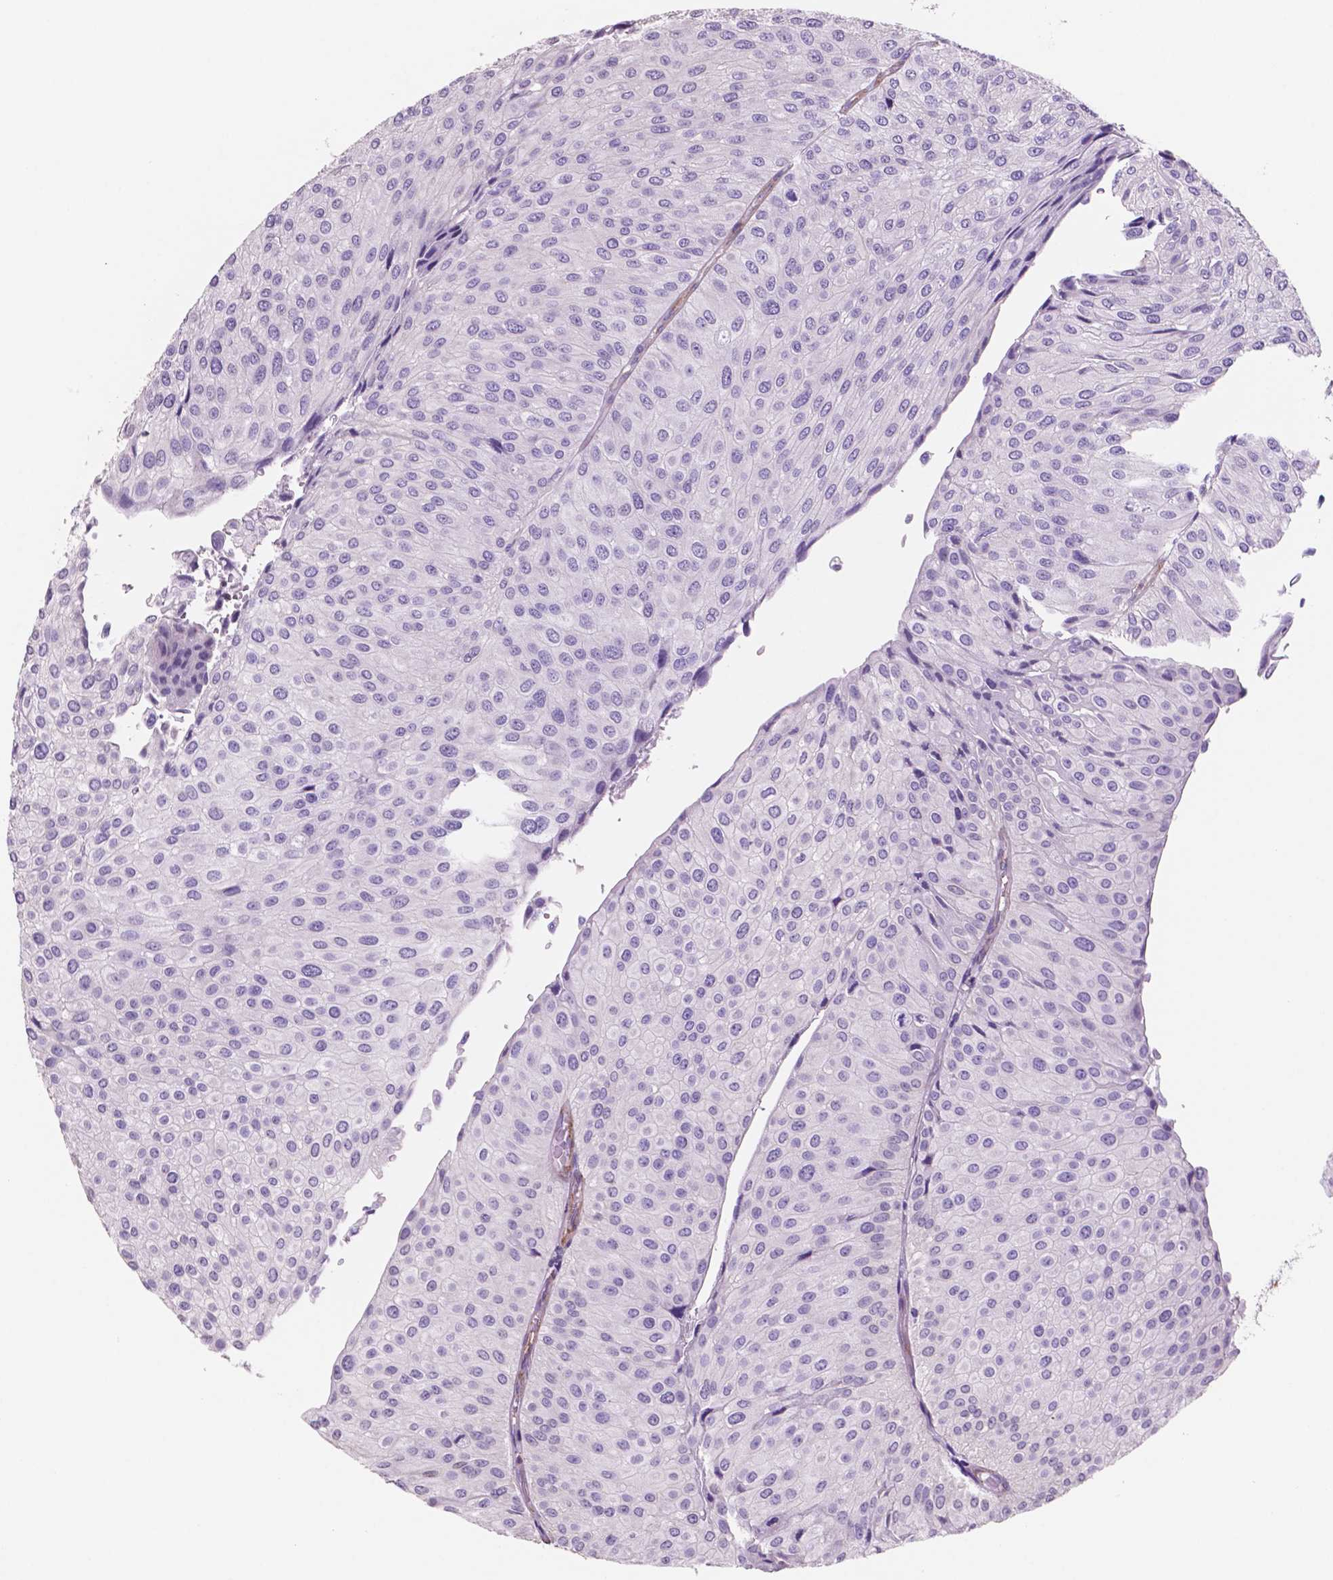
{"staining": {"intensity": "negative", "quantity": "none", "location": "none"}, "tissue": "urothelial cancer", "cell_type": "Tumor cells", "image_type": "cancer", "snomed": [{"axis": "morphology", "description": "Urothelial carcinoma, NOS"}, {"axis": "topography", "description": "Urinary bladder"}], "caption": "An image of human urothelial cancer is negative for staining in tumor cells.", "gene": "TOR2A", "patient": {"sex": "male", "age": 67}}